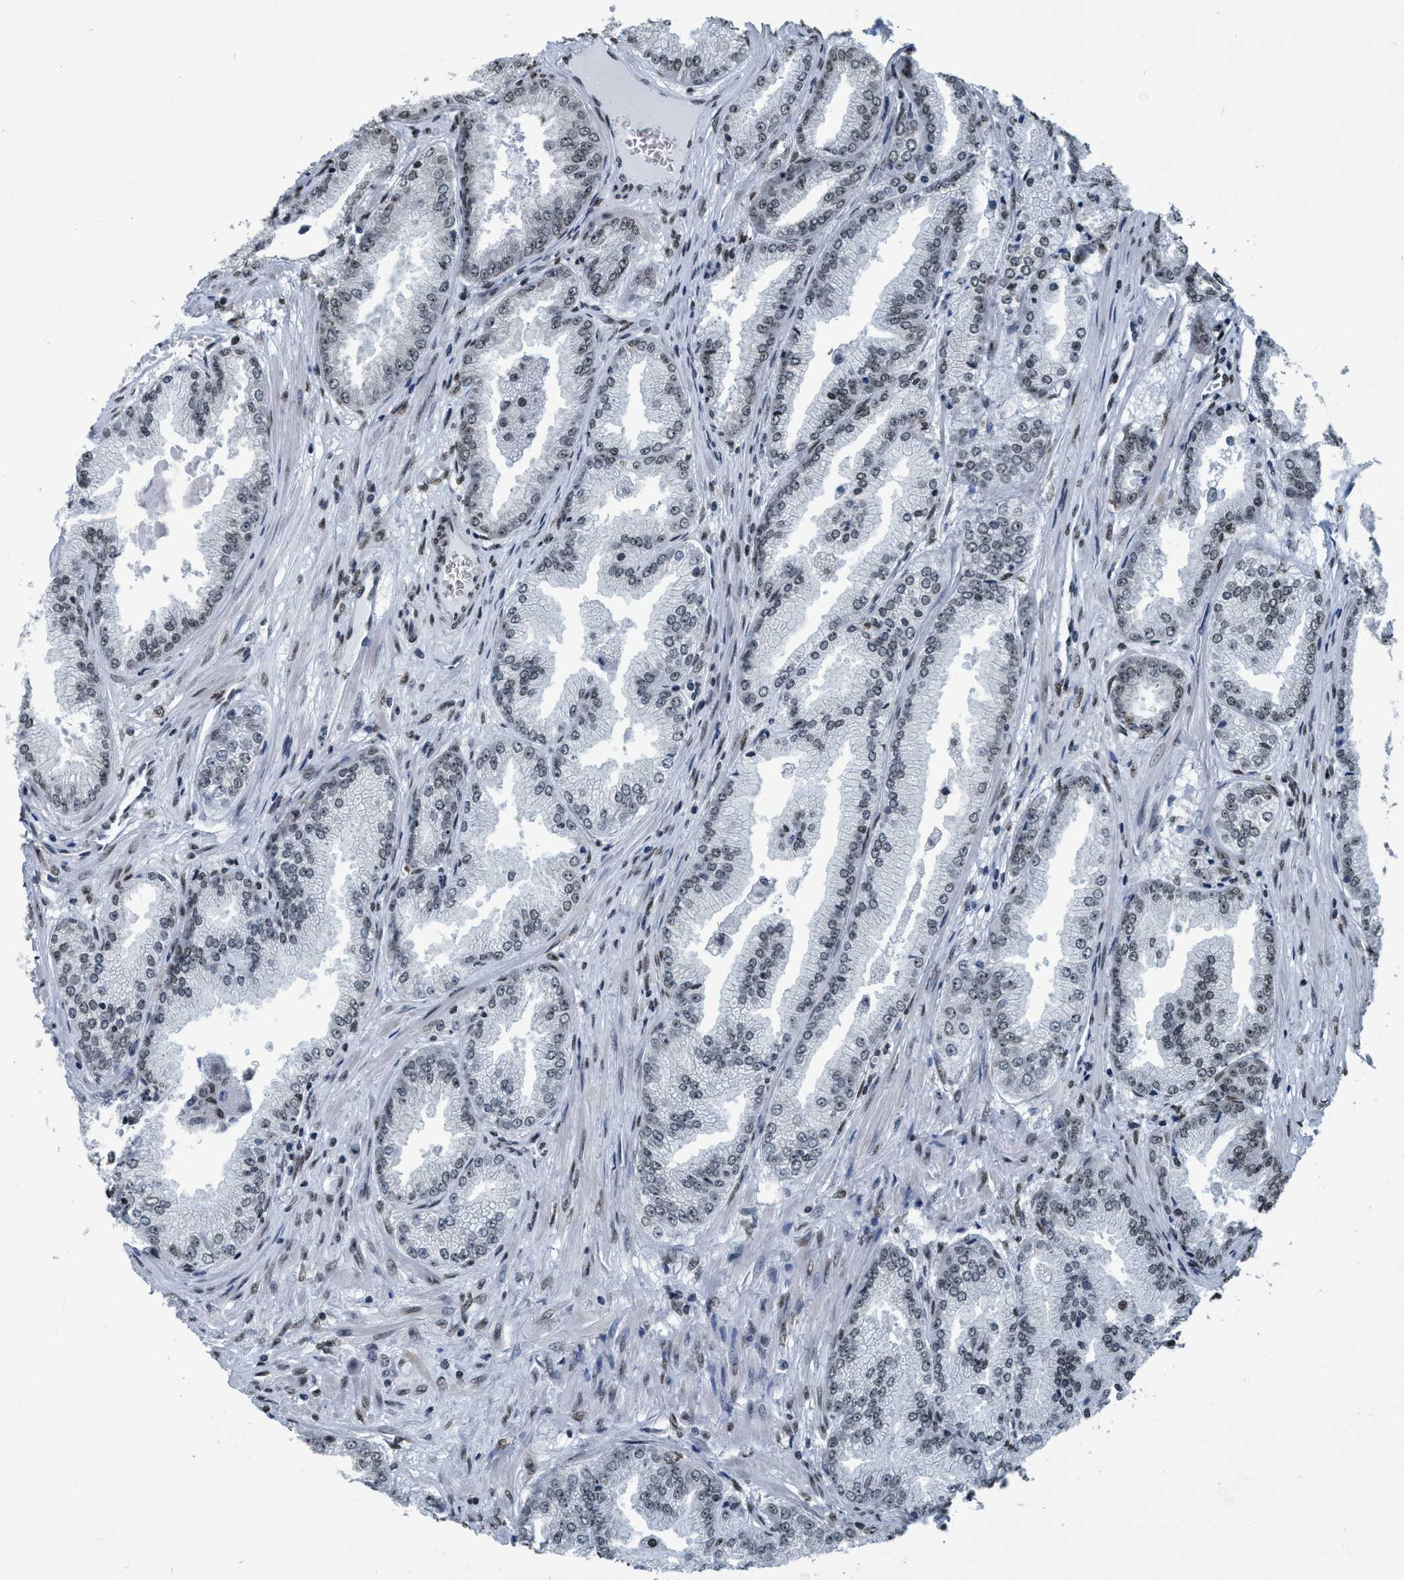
{"staining": {"intensity": "weak", "quantity": "<25%", "location": "nuclear"}, "tissue": "prostate cancer", "cell_type": "Tumor cells", "image_type": "cancer", "snomed": [{"axis": "morphology", "description": "Adenocarcinoma, High grade"}, {"axis": "topography", "description": "Prostate"}], "caption": "DAB (3,3'-diaminobenzidine) immunohistochemical staining of human prostate cancer (adenocarcinoma (high-grade)) reveals no significant expression in tumor cells.", "gene": "CCNE2", "patient": {"sex": "male", "age": 61}}